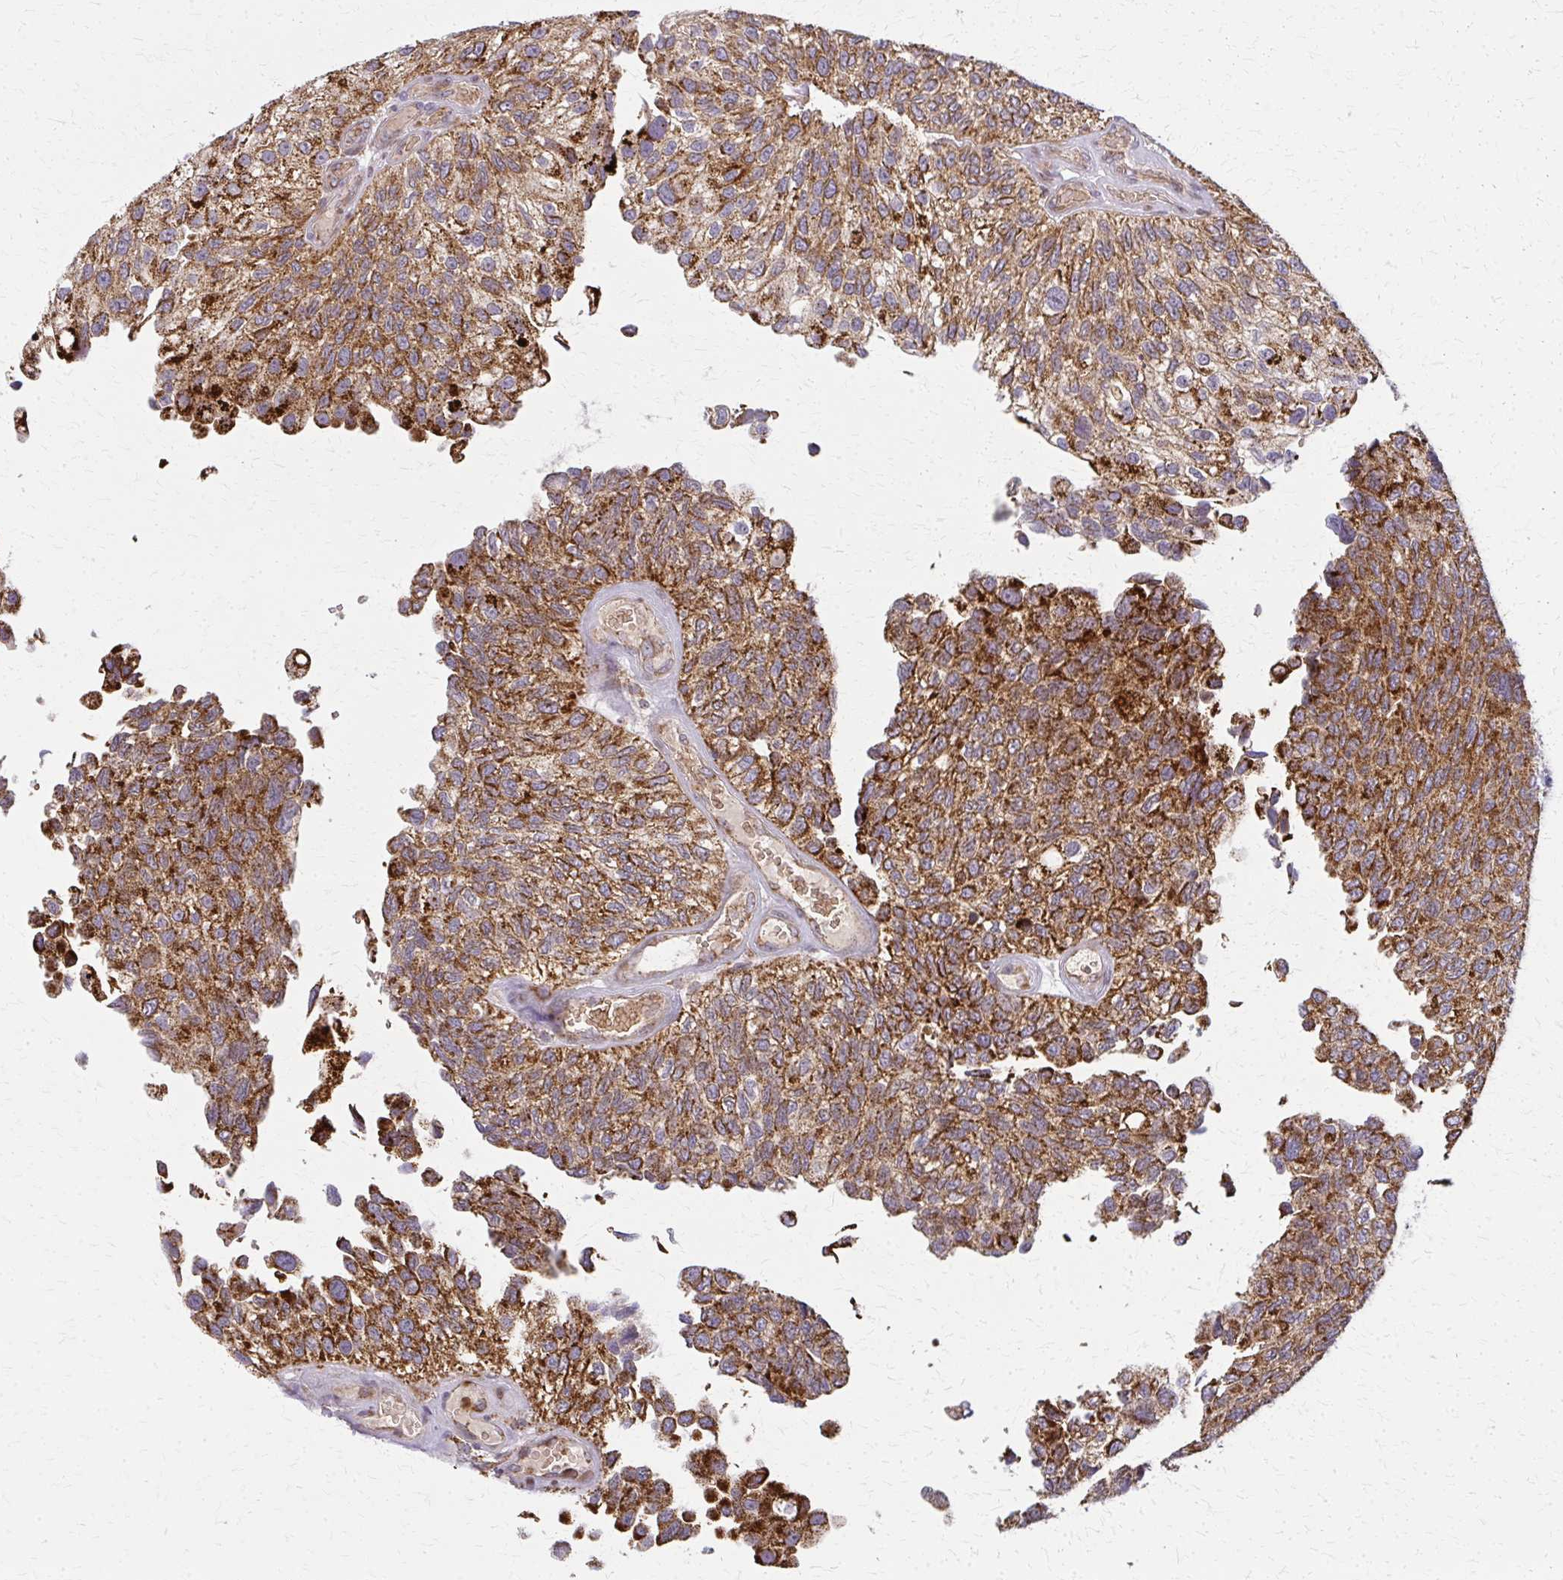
{"staining": {"intensity": "strong", "quantity": ">75%", "location": "cytoplasmic/membranous"}, "tissue": "urothelial cancer", "cell_type": "Tumor cells", "image_type": "cancer", "snomed": [{"axis": "morphology", "description": "Urothelial carcinoma, NOS"}, {"axis": "topography", "description": "Urinary bladder"}], "caption": "IHC micrograph of human transitional cell carcinoma stained for a protein (brown), which demonstrates high levels of strong cytoplasmic/membranous positivity in approximately >75% of tumor cells.", "gene": "MCCC1", "patient": {"sex": "male", "age": 87}}